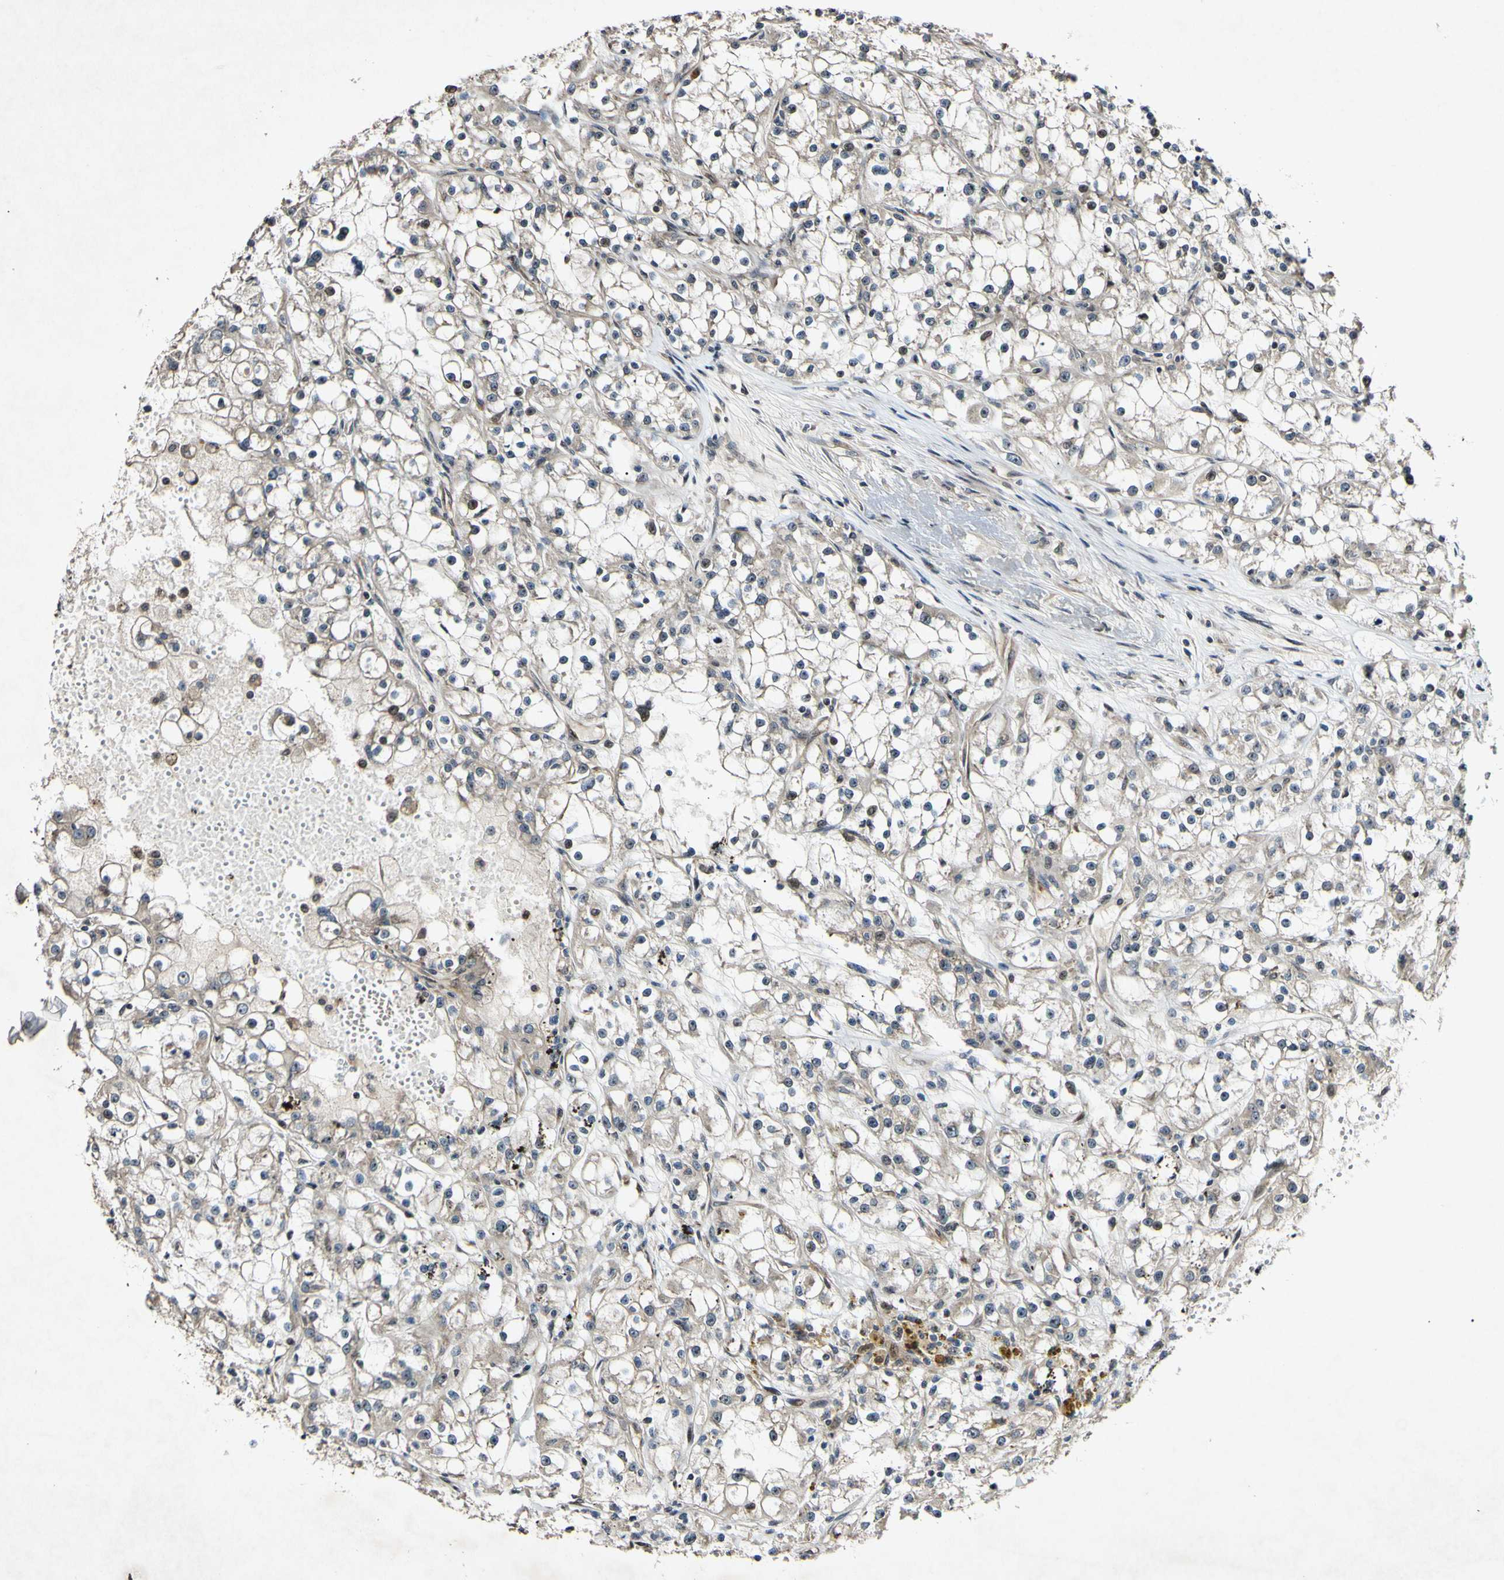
{"staining": {"intensity": "weak", "quantity": ">75%", "location": "cytoplasmic/membranous"}, "tissue": "renal cancer", "cell_type": "Tumor cells", "image_type": "cancer", "snomed": [{"axis": "morphology", "description": "Adenocarcinoma, NOS"}, {"axis": "topography", "description": "Kidney"}], "caption": "This is a micrograph of immunohistochemistry (IHC) staining of renal cancer, which shows weak expression in the cytoplasmic/membranous of tumor cells.", "gene": "CSNK1E", "patient": {"sex": "female", "age": 52}}